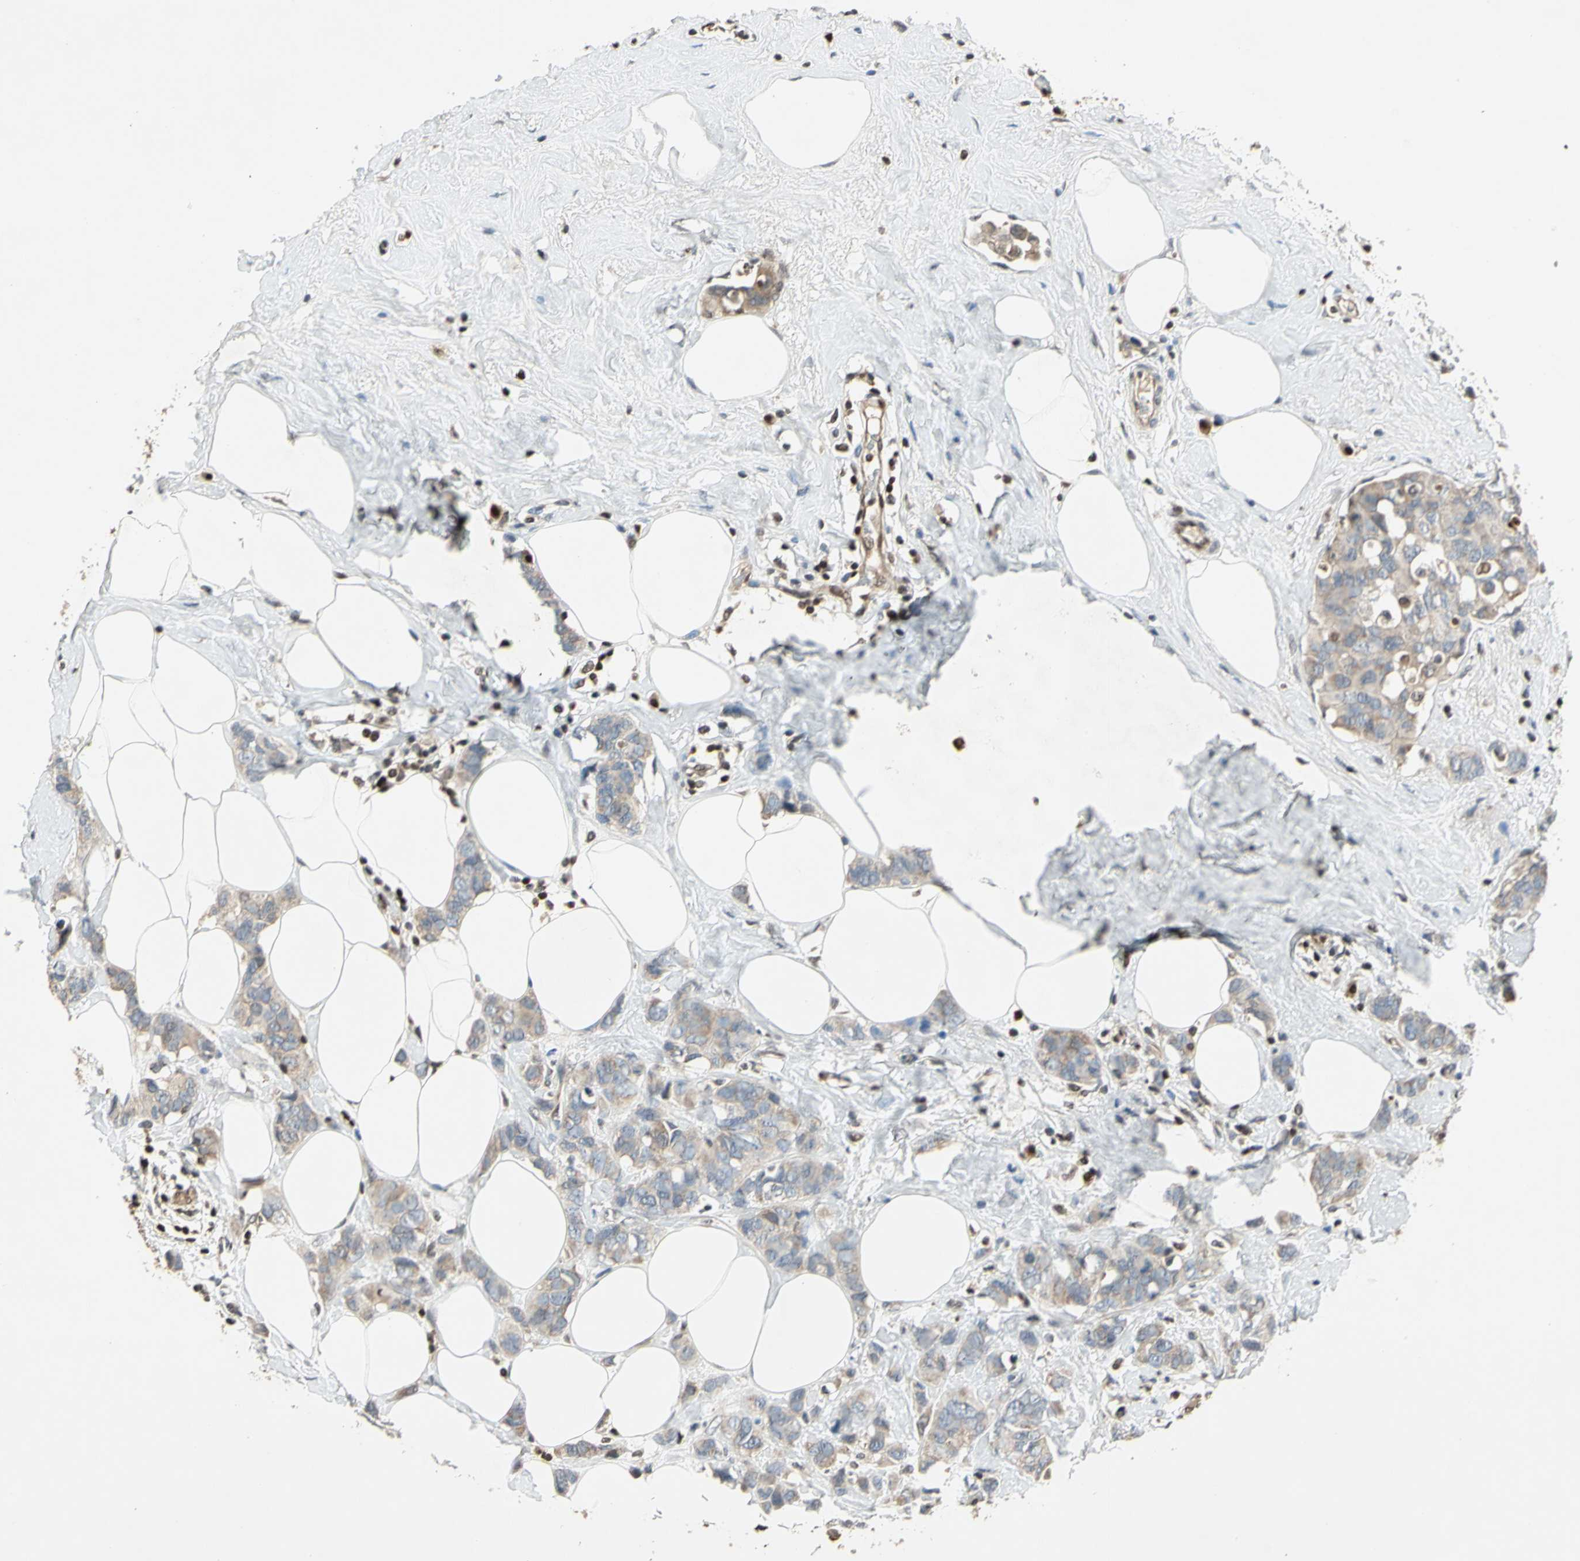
{"staining": {"intensity": "negative", "quantity": "none", "location": "none"}, "tissue": "breast cancer", "cell_type": "Tumor cells", "image_type": "cancer", "snomed": [{"axis": "morphology", "description": "Normal tissue, NOS"}, {"axis": "morphology", "description": "Duct carcinoma"}, {"axis": "topography", "description": "Breast"}], "caption": "IHC photomicrograph of neoplastic tissue: human breast cancer stained with DAB (3,3'-diaminobenzidine) demonstrates no significant protein staining in tumor cells.", "gene": "GSR", "patient": {"sex": "female", "age": 50}}